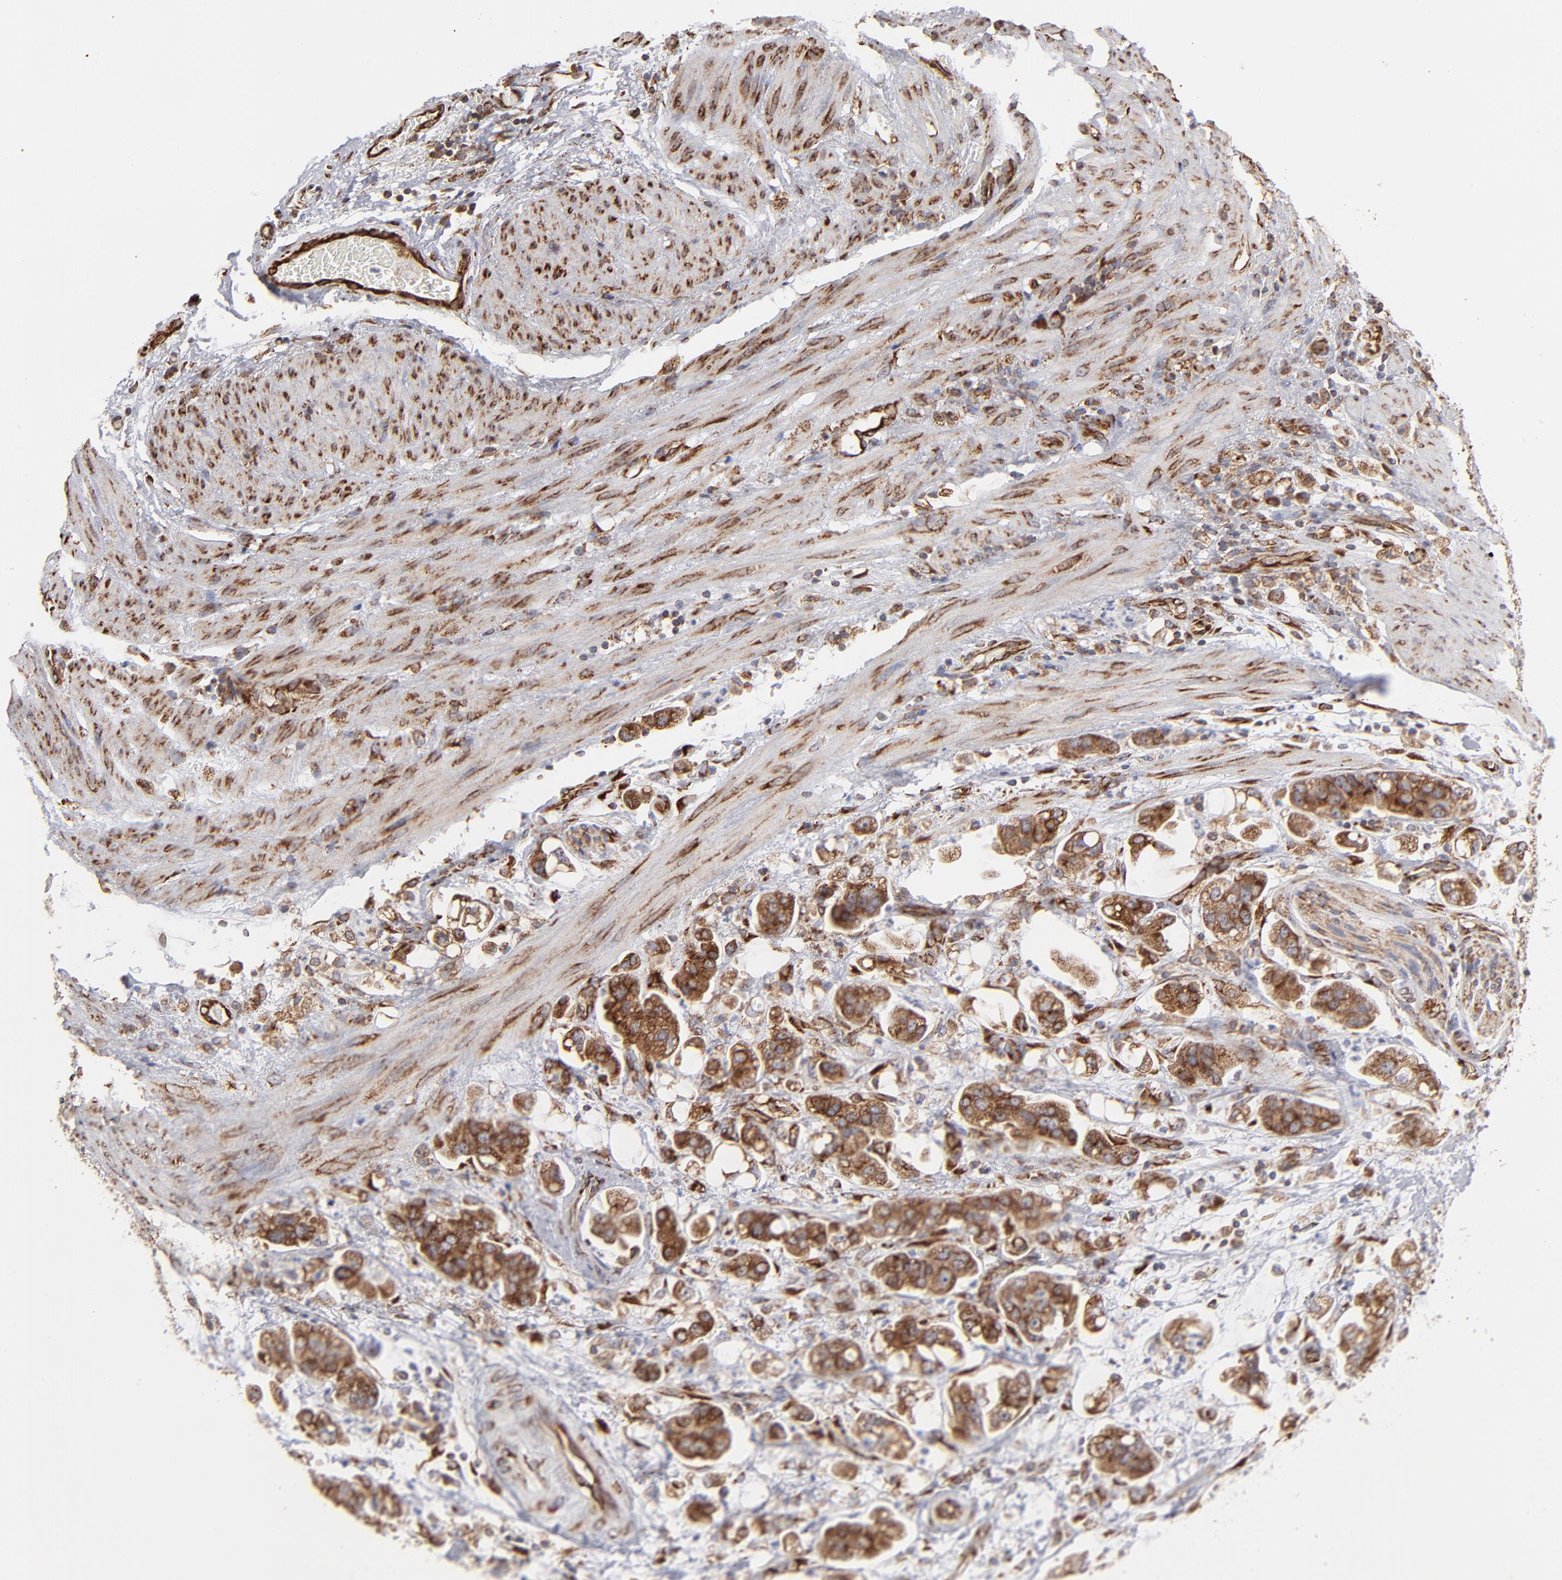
{"staining": {"intensity": "moderate", "quantity": ">75%", "location": "cytoplasmic/membranous"}, "tissue": "stomach cancer", "cell_type": "Tumor cells", "image_type": "cancer", "snomed": [{"axis": "morphology", "description": "Adenocarcinoma, NOS"}, {"axis": "topography", "description": "Stomach"}], "caption": "About >75% of tumor cells in human stomach cancer show moderate cytoplasmic/membranous protein expression as visualized by brown immunohistochemical staining.", "gene": "KTN1", "patient": {"sex": "male", "age": 62}}